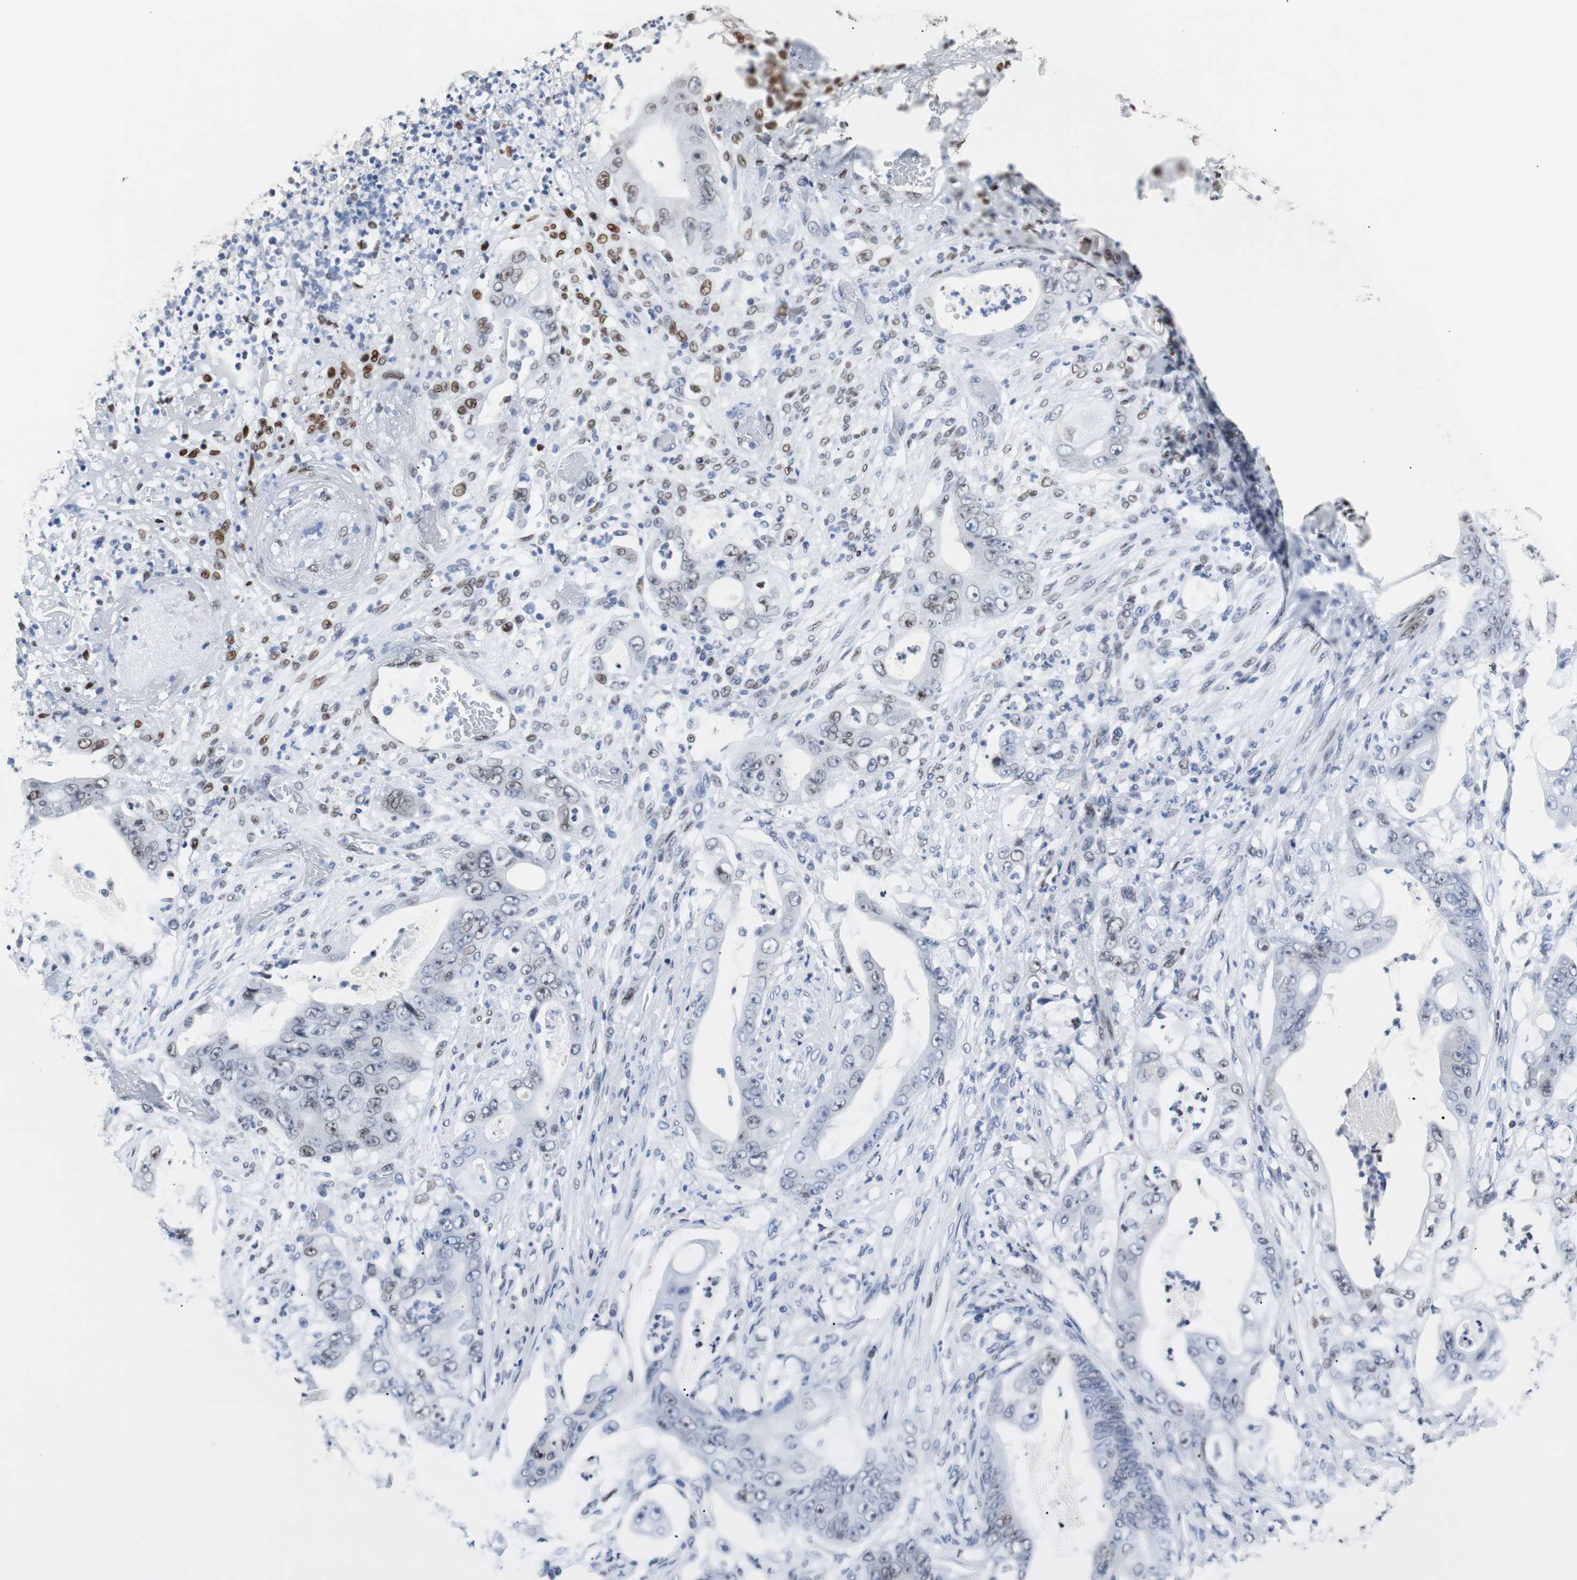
{"staining": {"intensity": "weak", "quantity": "25%-75%", "location": "nuclear"}, "tissue": "stomach cancer", "cell_type": "Tumor cells", "image_type": "cancer", "snomed": [{"axis": "morphology", "description": "Adenocarcinoma, NOS"}, {"axis": "topography", "description": "Stomach"}], "caption": "IHC (DAB (3,3'-diaminobenzidine)) staining of adenocarcinoma (stomach) reveals weak nuclear protein positivity in about 25%-75% of tumor cells.", "gene": "JUN", "patient": {"sex": "female", "age": 73}}